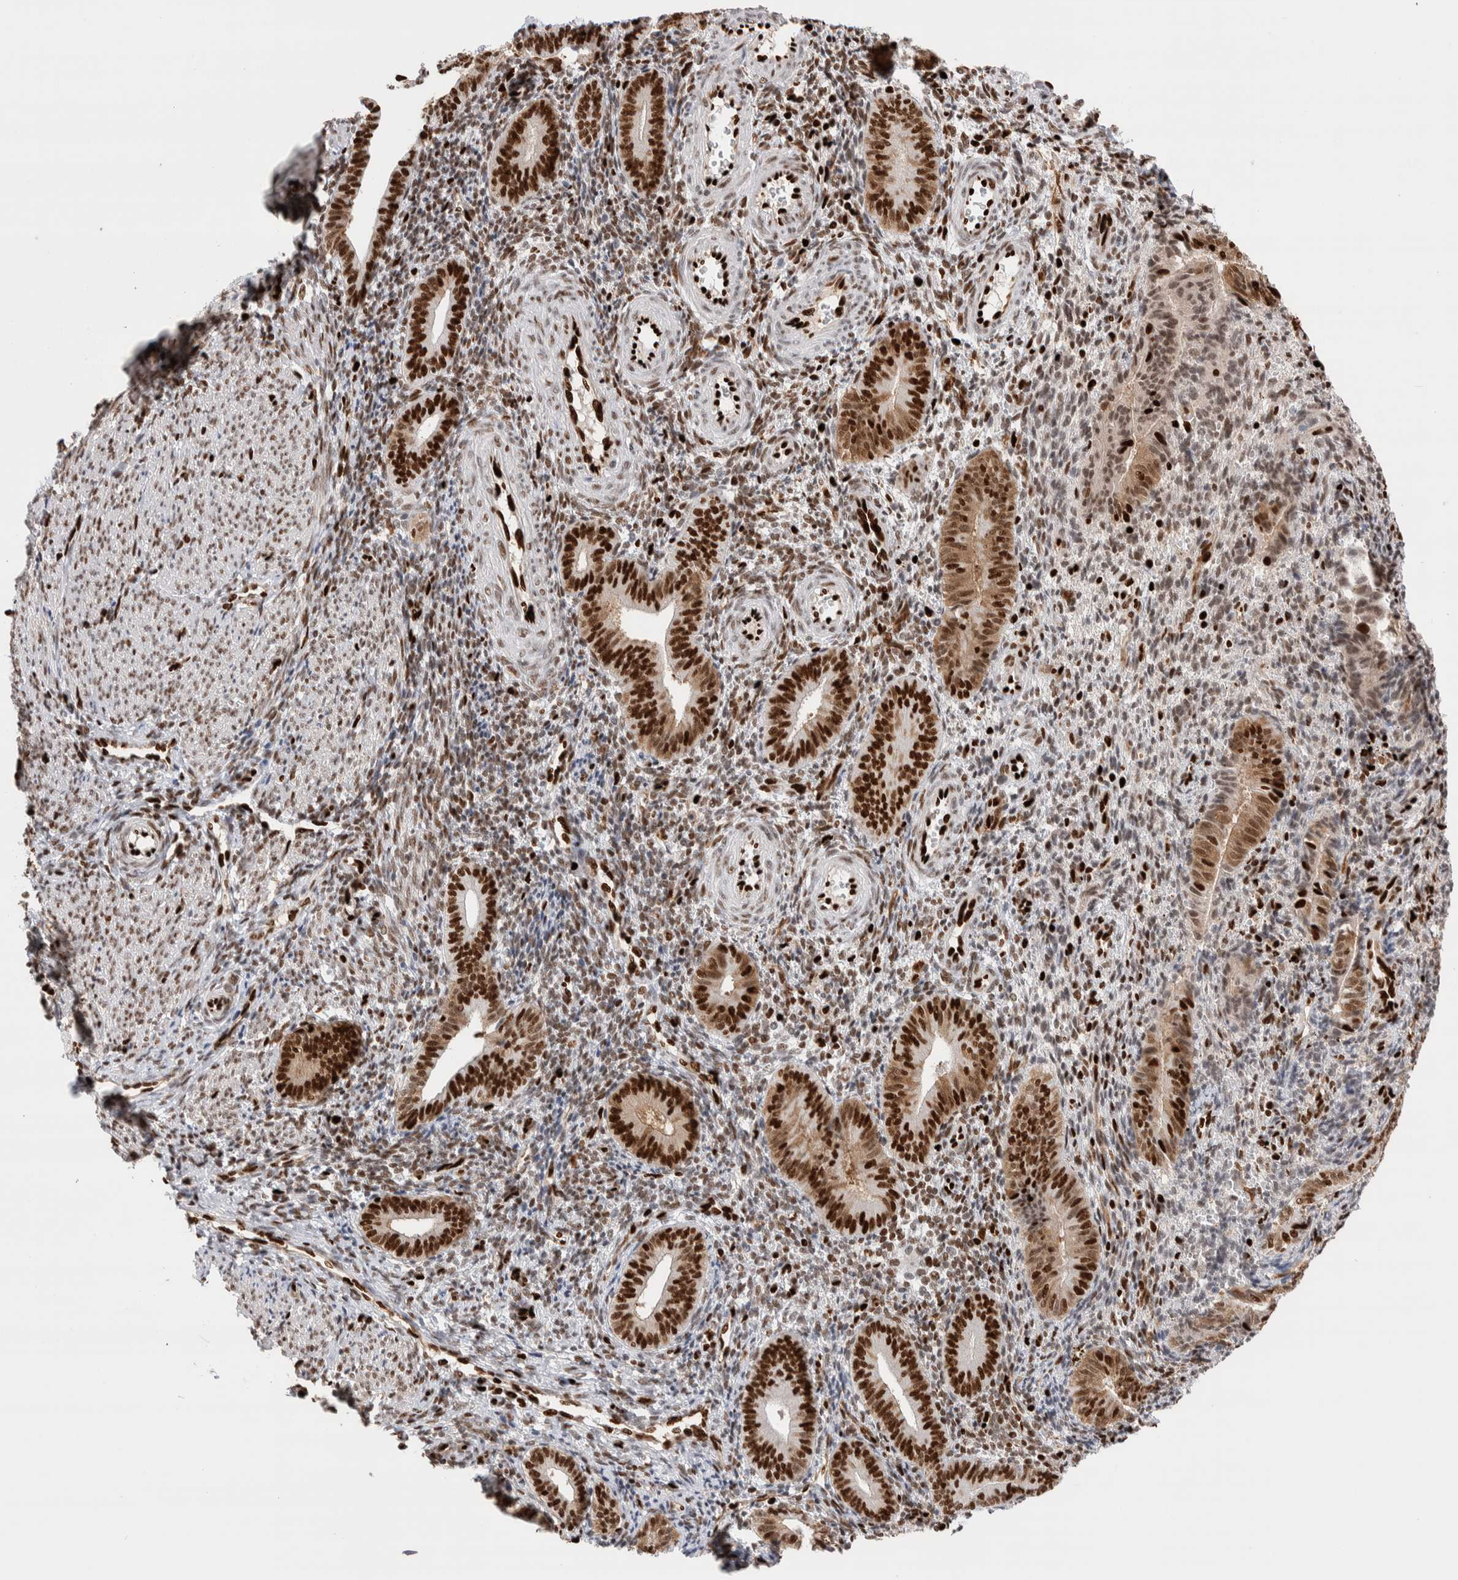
{"staining": {"intensity": "moderate", "quantity": "25%-75%", "location": "nuclear"}, "tissue": "endometrium", "cell_type": "Cells in endometrial stroma", "image_type": "normal", "snomed": [{"axis": "morphology", "description": "Normal tissue, NOS"}, {"axis": "topography", "description": "Uterus"}, {"axis": "topography", "description": "Endometrium"}], "caption": "The photomicrograph displays staining of unremarkable endometrium, revealing moderate nuclear protein positivity (brown color) within cells in endometrial stroma. The staining was performed using DAB to visualize the protein expression in brown, while the nuclei were stained in blue with hematoxylin (Magnification: 20x).", "gene": "C17orf49", "patient": {"sex": "female", "age": 33}}